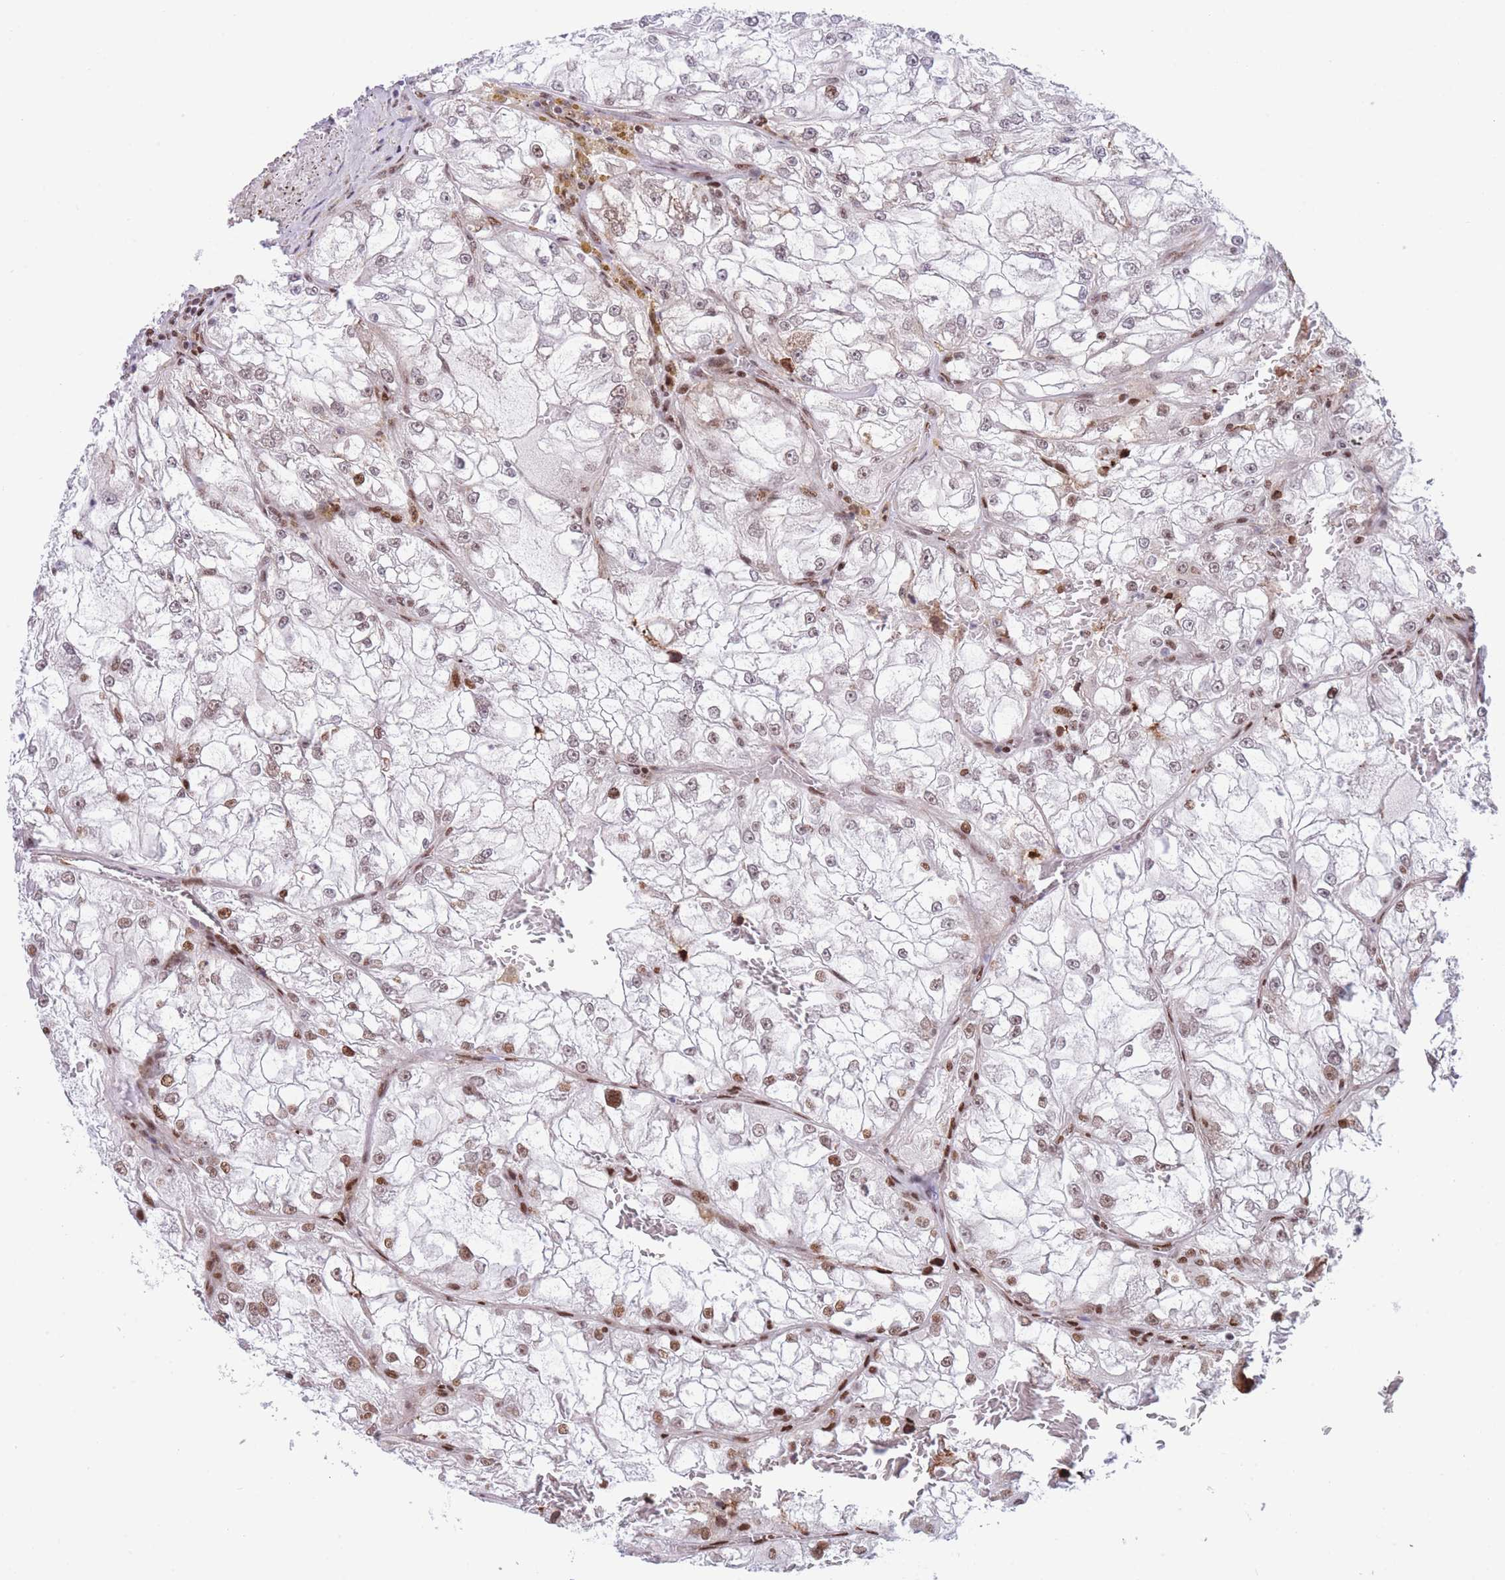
{"staining": {"intensity": "moderate", "quantity": "<25%", "location": "nuclear"}, "tissue": "renal cancer", "cell_type": "Tumor cells", "image_type": "cancer", "snomed": [{"axis": "morphology", "description": "Adenocarcinoma, NOS"}, {"axis": "topography", "description": "Kidney"}], "caption": "This histopathology image exhibits IHC staining of renal cancer, with low moderate nuclear staining in about <25% of tumor cells.", "gene": "DNAJC3", "patient": {"sex": "female", "age": 72}}